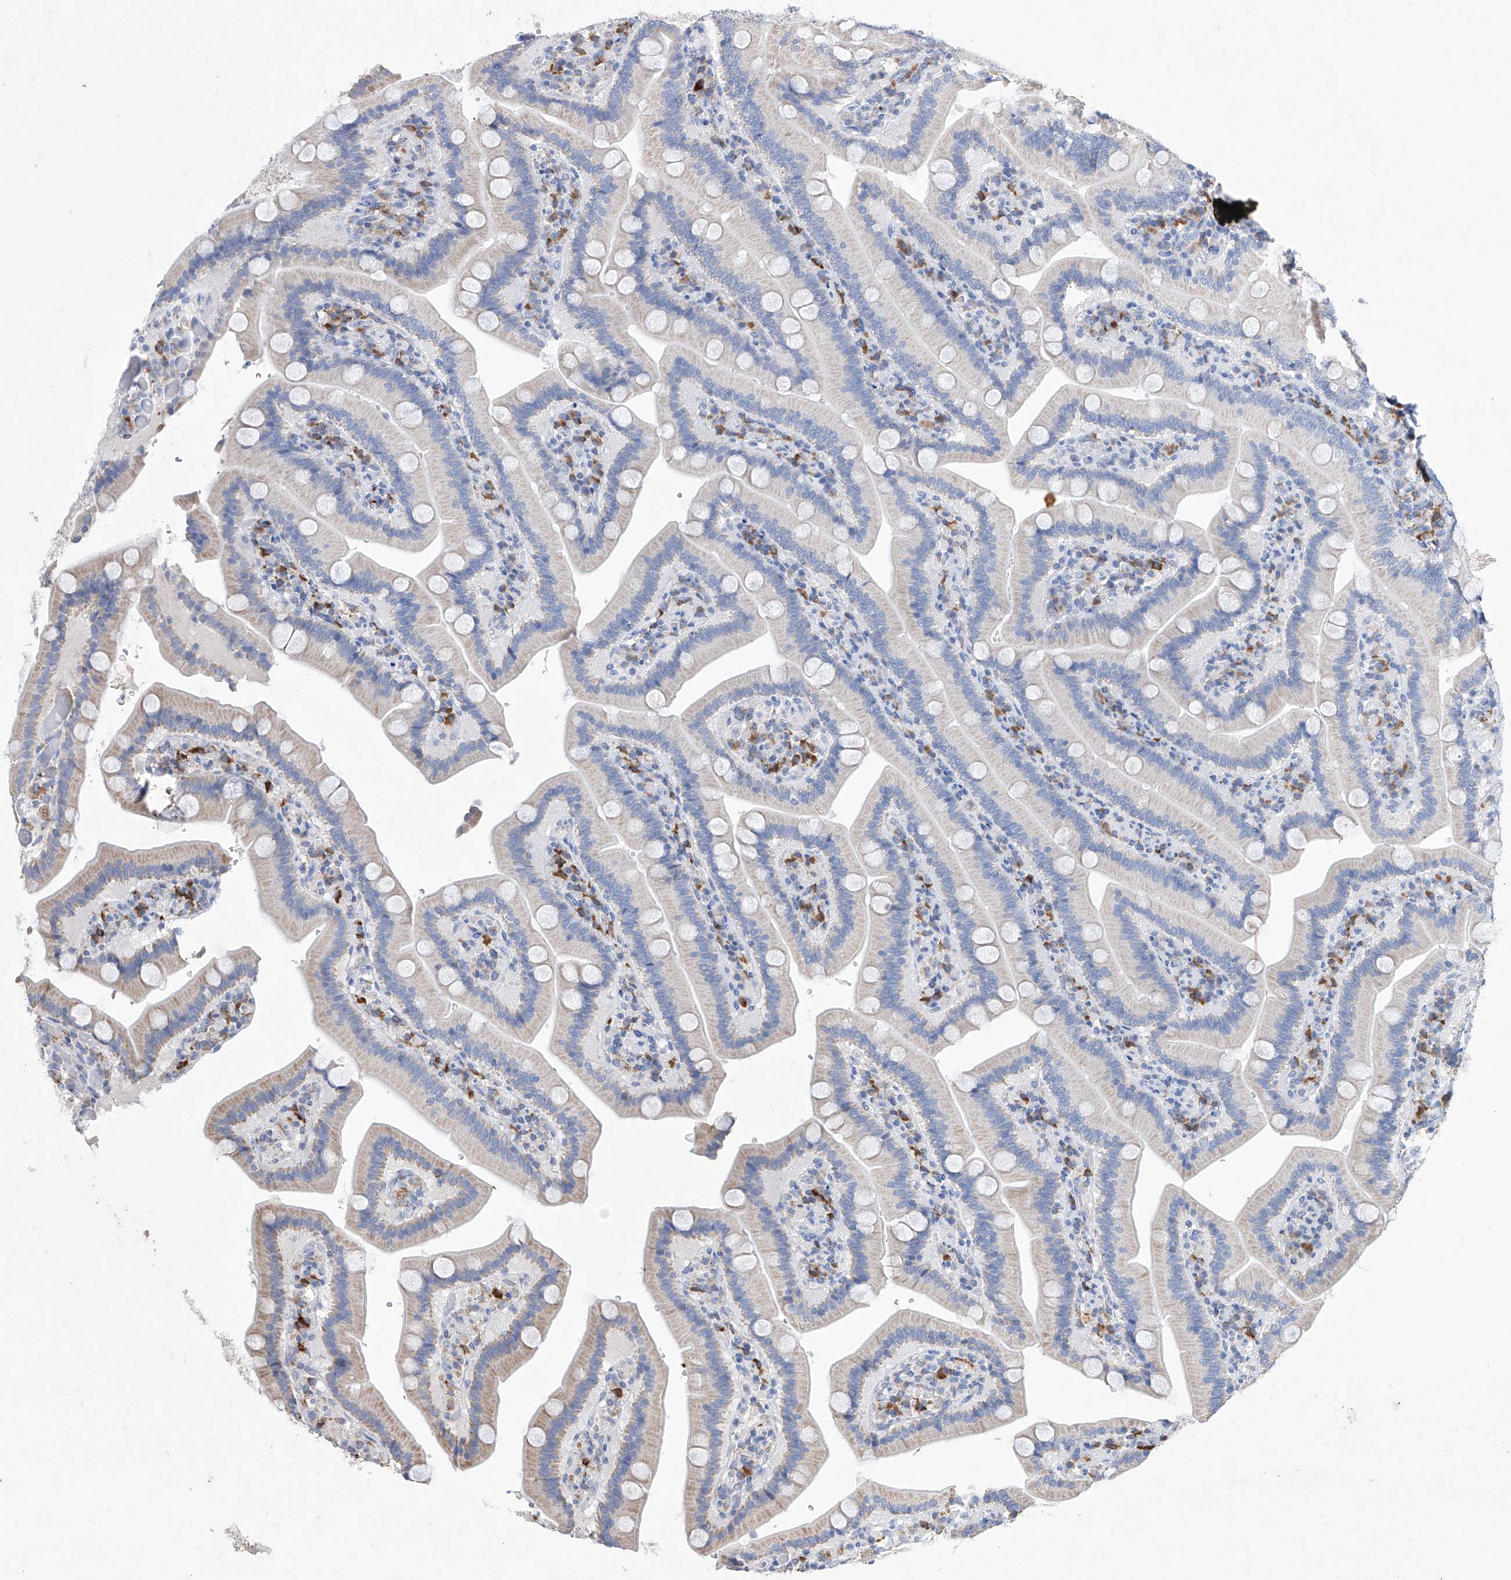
{"staining": {"intensity": "negative", "quantity": "none", "location": "none"}, "tissue": "duodenum", "cell_type": "Glandular cells", "image_type": "normal", "snomed": [{"axis": "morphology", "description": "Normal tissue, NOS"}, {"axis": "topography", "description": "Duodenum"}], "caption": "Duodenum was stained to show a protein in brown. There is no significant positivity in glandular cells. (DAB IHC, high magnification).", "gene": "NRROS", "patient": {"sex": "female", "age": 62}}